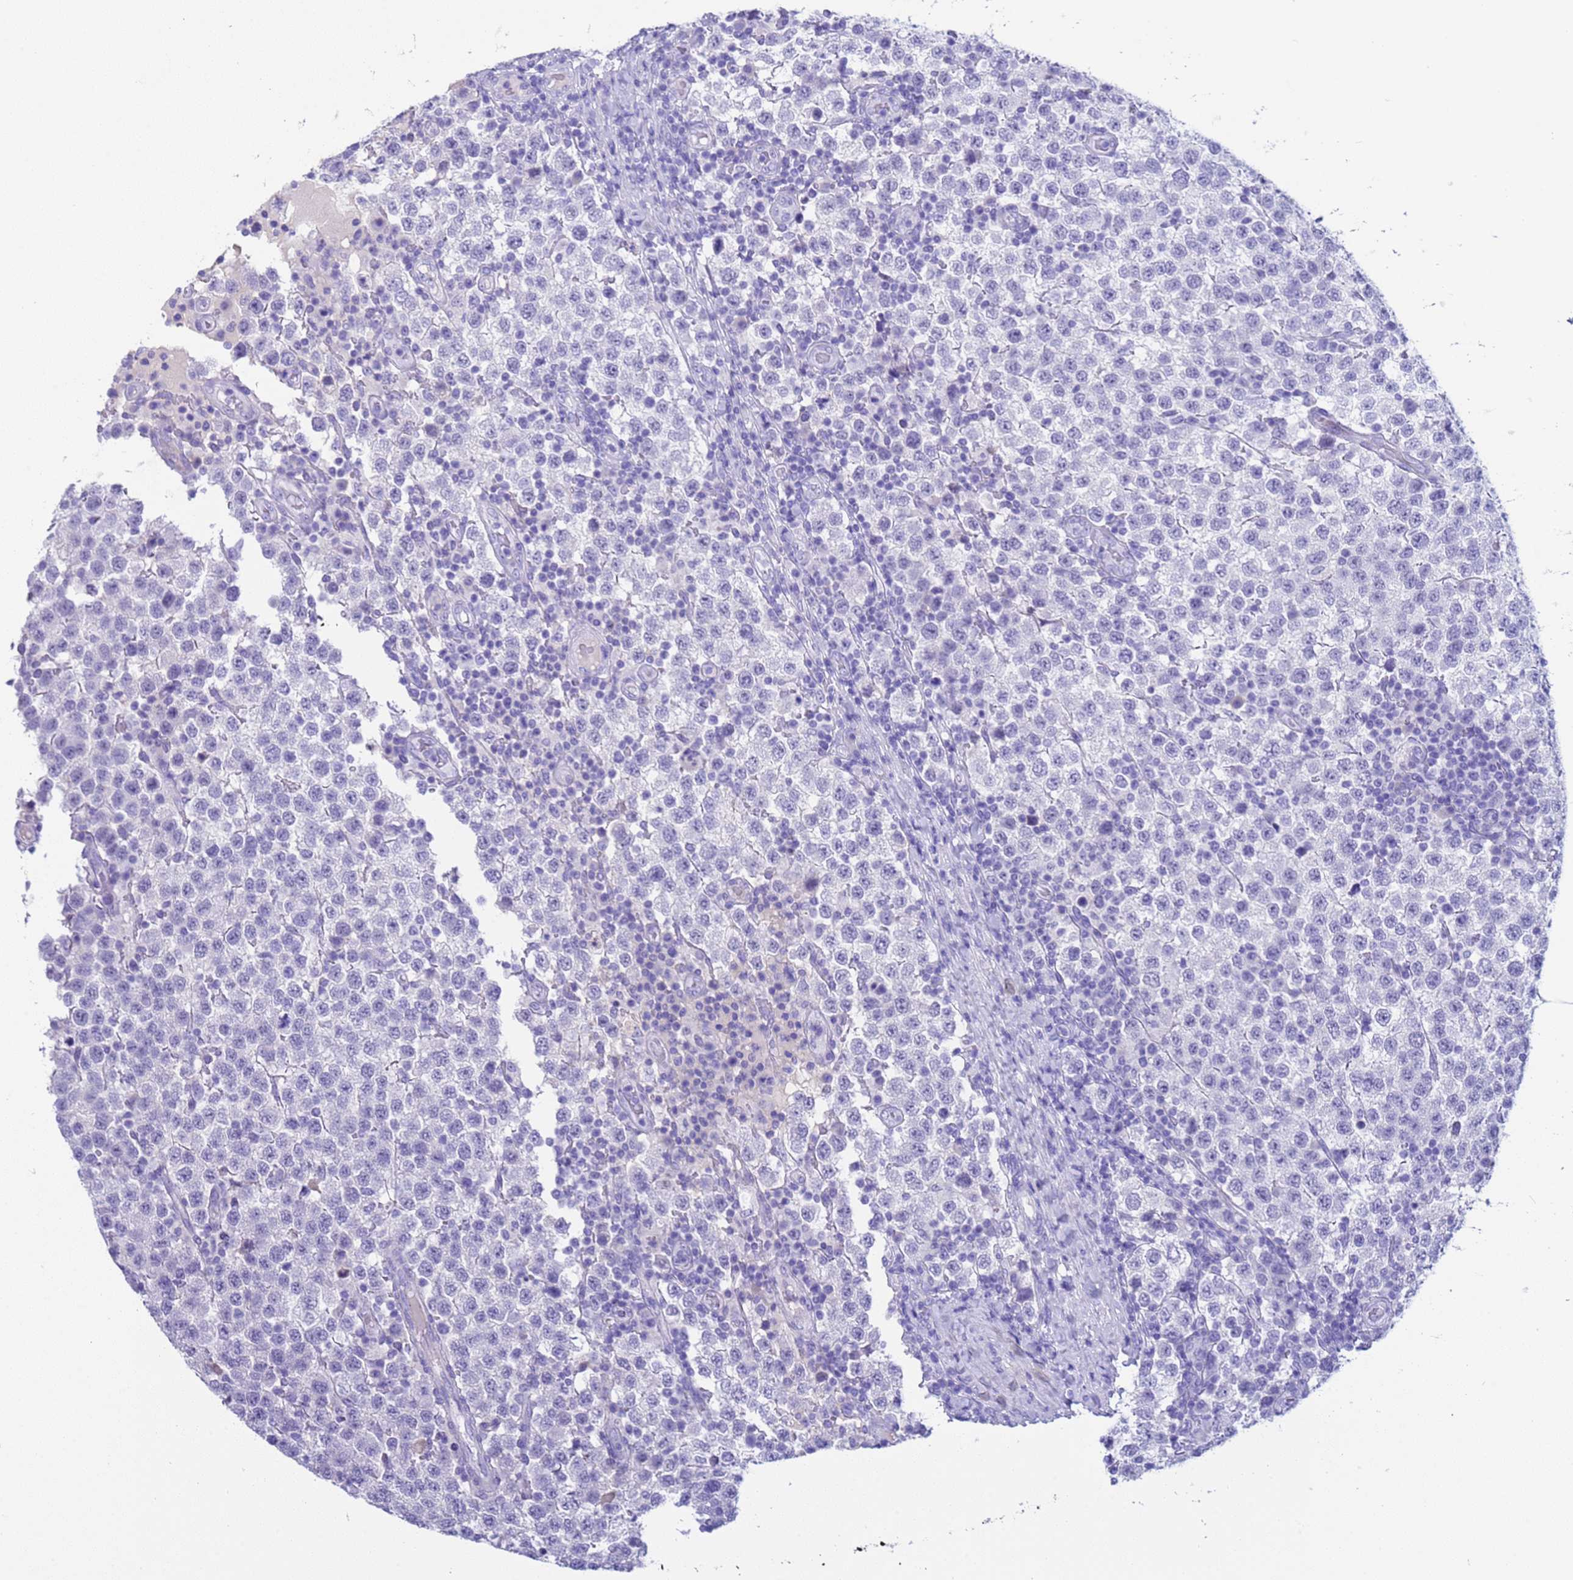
{"staining": {"intensity": "negative", "quantity": "none", "location": "none"}, "tissue": "testis cancer", "cell_type": "Tumor cells", "image_type": "cancer", "snomed": [{"axis": "morphology", "description": "Seminoma, NOS"}, {"axis": "topography", "description": "Testis"}], "caption": "Histopathology image shows no significant protein positivity in tumor cells of seminoma (testis). Brightfield microscopy of immunohistochemistry stained with DAB (brown) and hematoxylin (blue), captured at high magnification.", "gene": "CKM", "patient": {"sex": "male", "age": 34}}